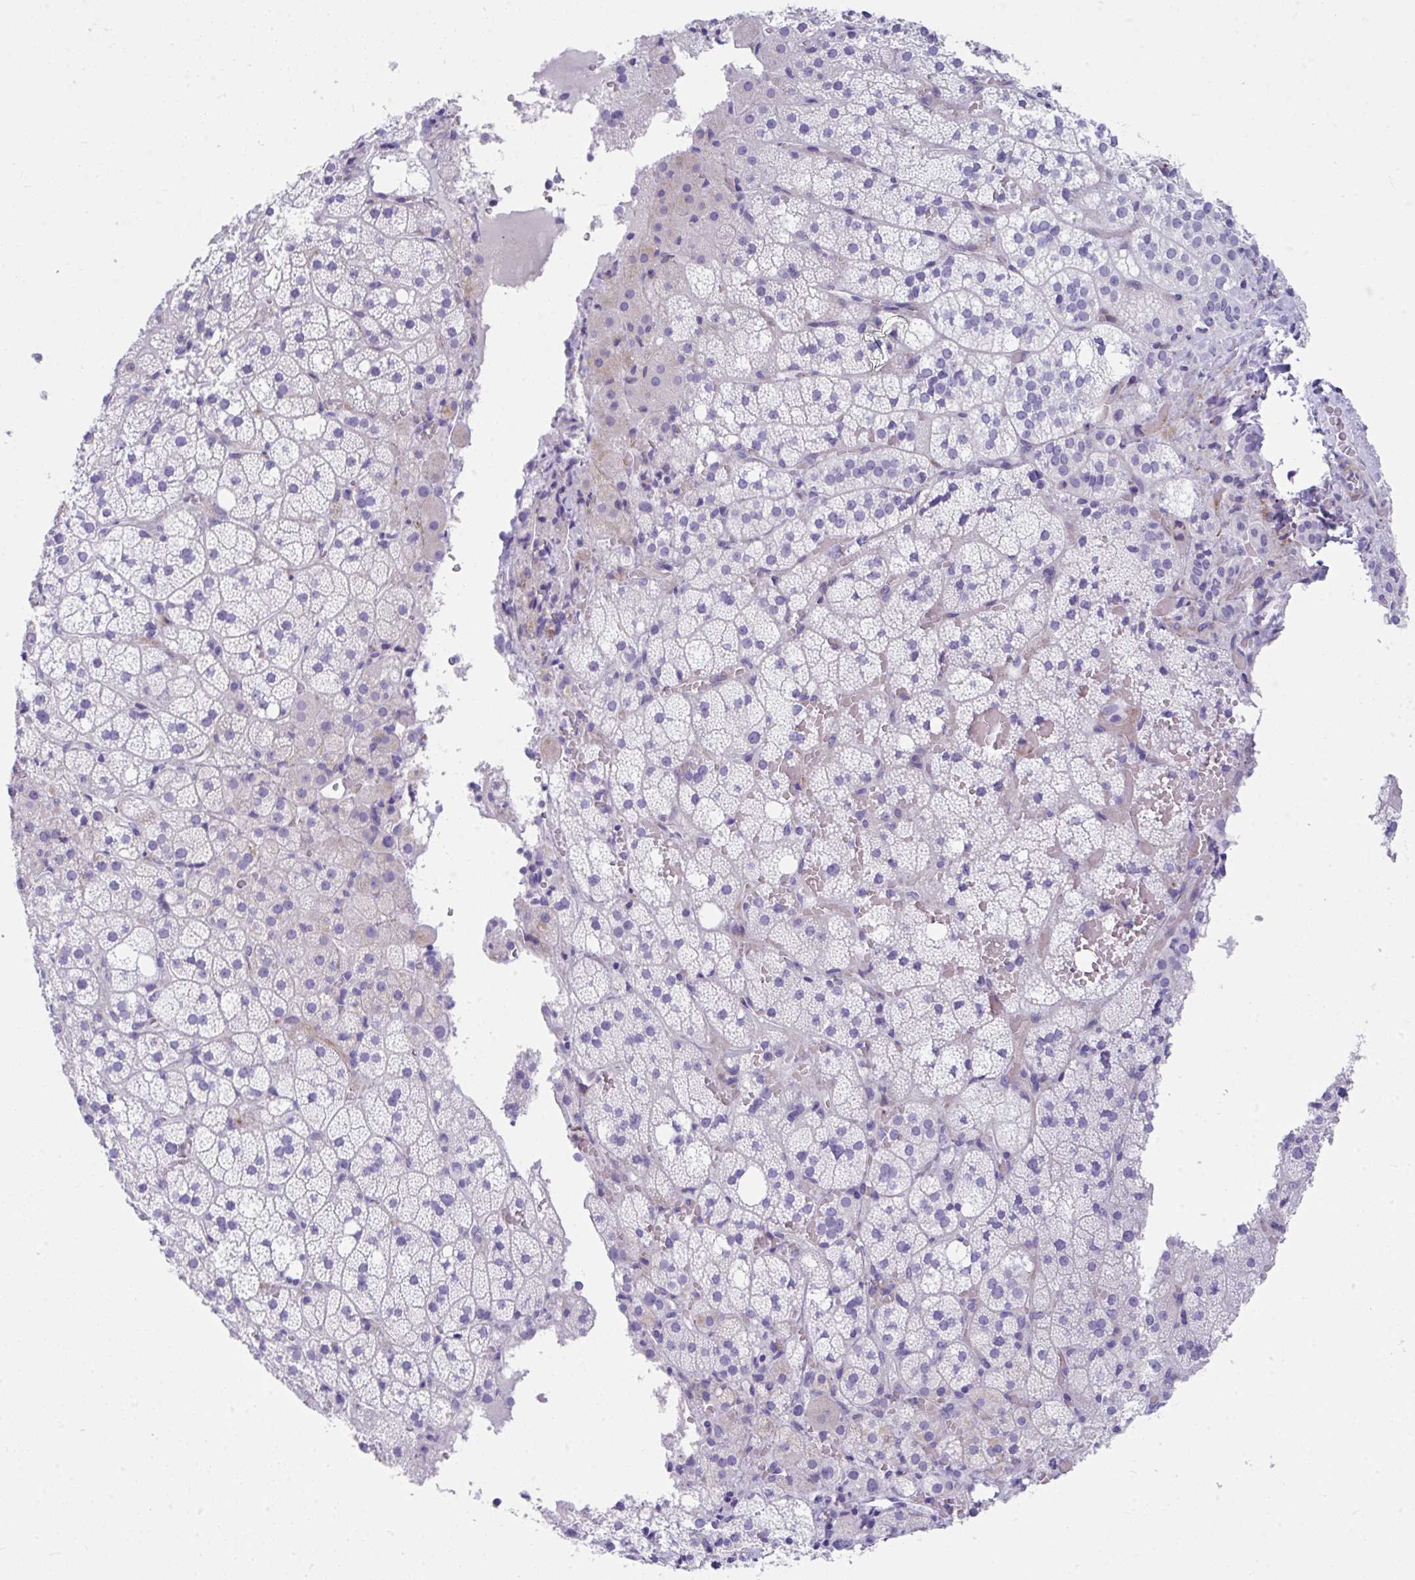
{"staining": {"intensity": "negative", "quantity": "none", "location": "none"}, "tissue": "adrenal gland", "cell_type": "Glandular cells", "image_type": "normal", "snomed": [{"axis": "morphology", "description": "Normal tissue, NOS"}, {"axis": "topography", "description": "Adrenal gland"}], "caption": "A micrograph of adrenal gland stained for a protein exhibits no brown staining in glandular cells.", "gene": "GRXCR2", "patient": {"sex": "male", "age": 53}}